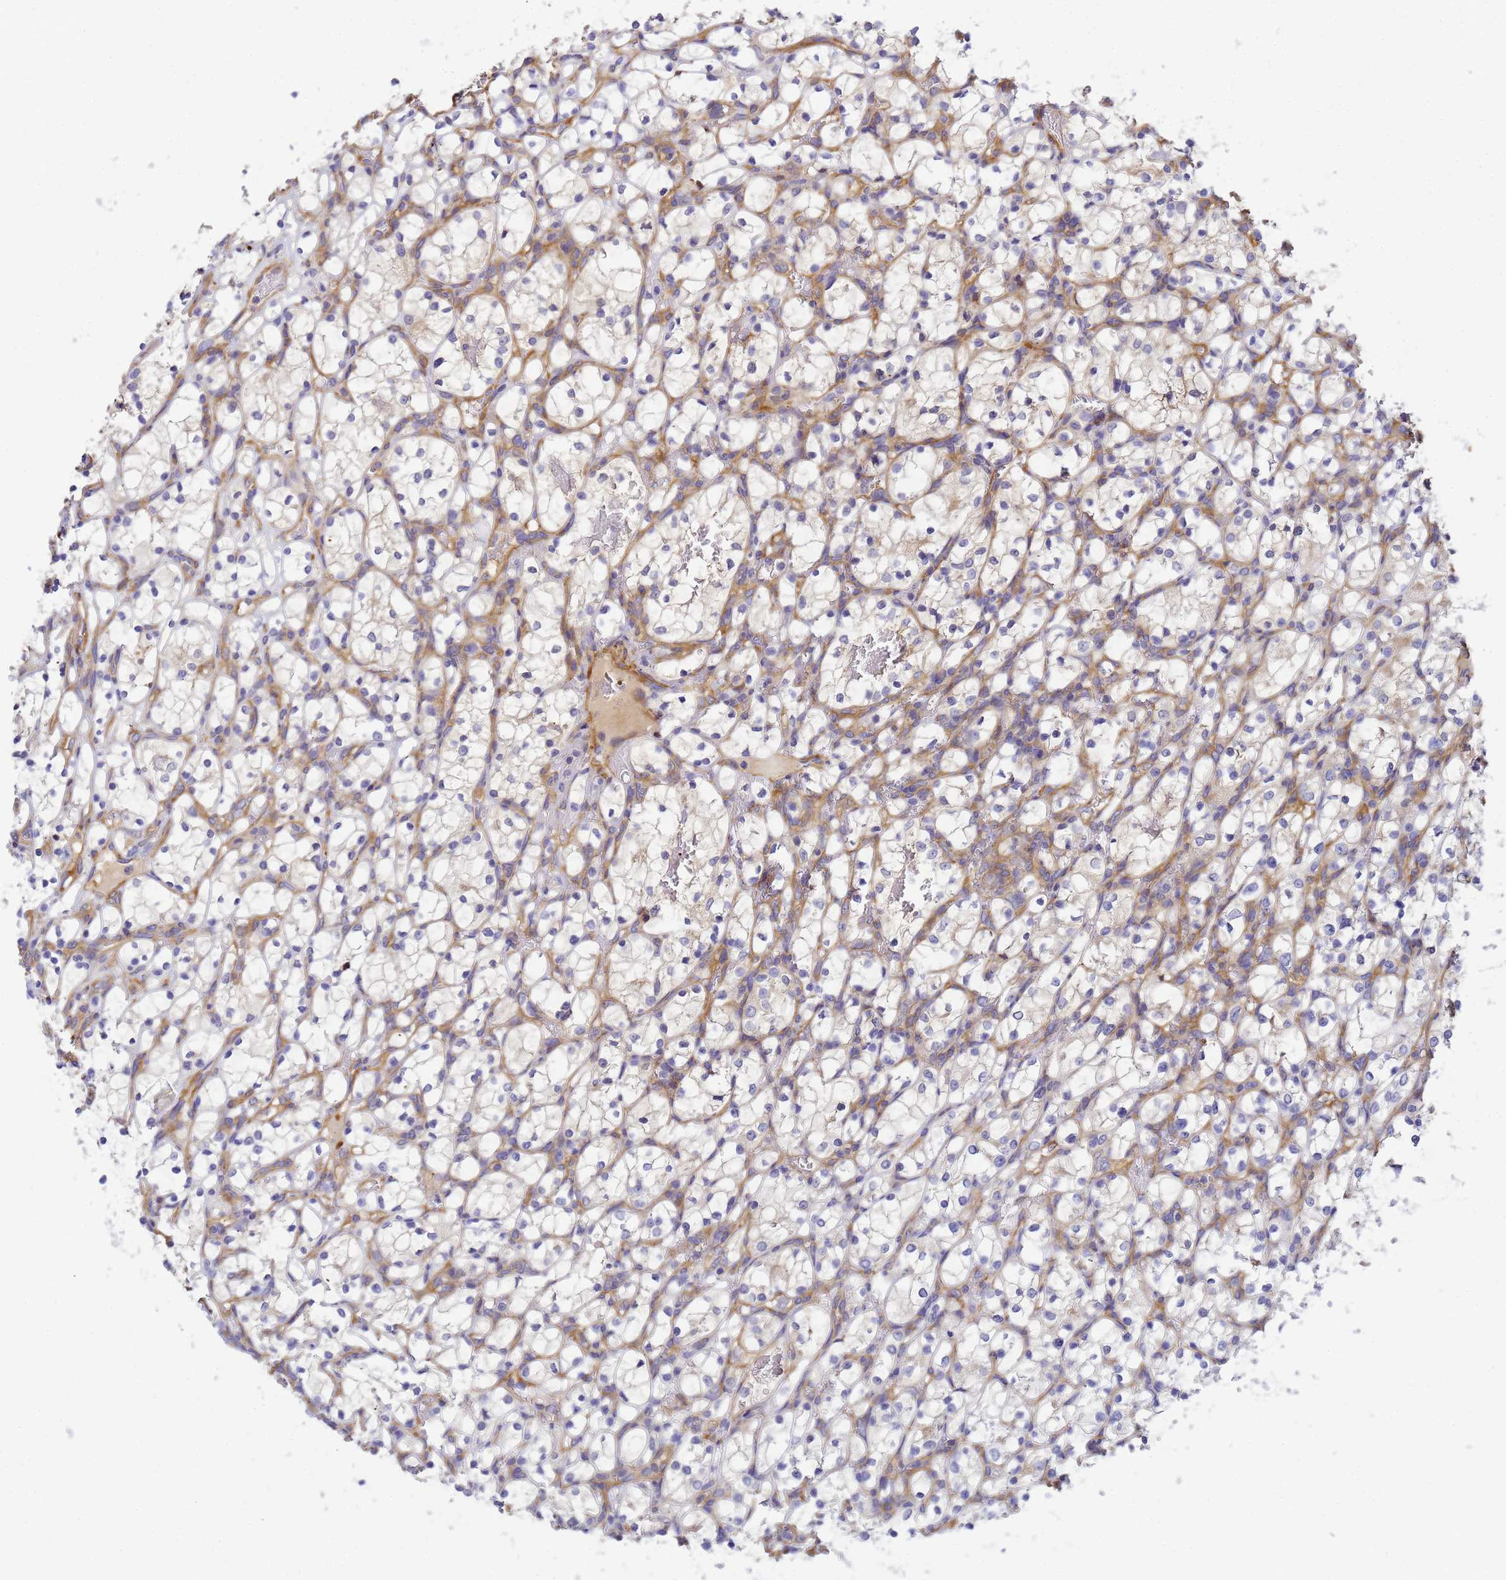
{"staining": {"intensity": "negative", "quantity": "none", "location": "none"}, "tissue": "renal cancer", "cell_type": "Tumor cells", "image_type": "cancer", "snomed": [{"axis": "morphology", "description": "Adenocarcinoma, NOS"}, {"axis": "topography", "description": "Kidney"}], "caption": "Protein analysis of renal cancer shows no significant positivity in tumor cells.", "gene": "MYL12A", "patient": {"sex": "female", "age": 69}}